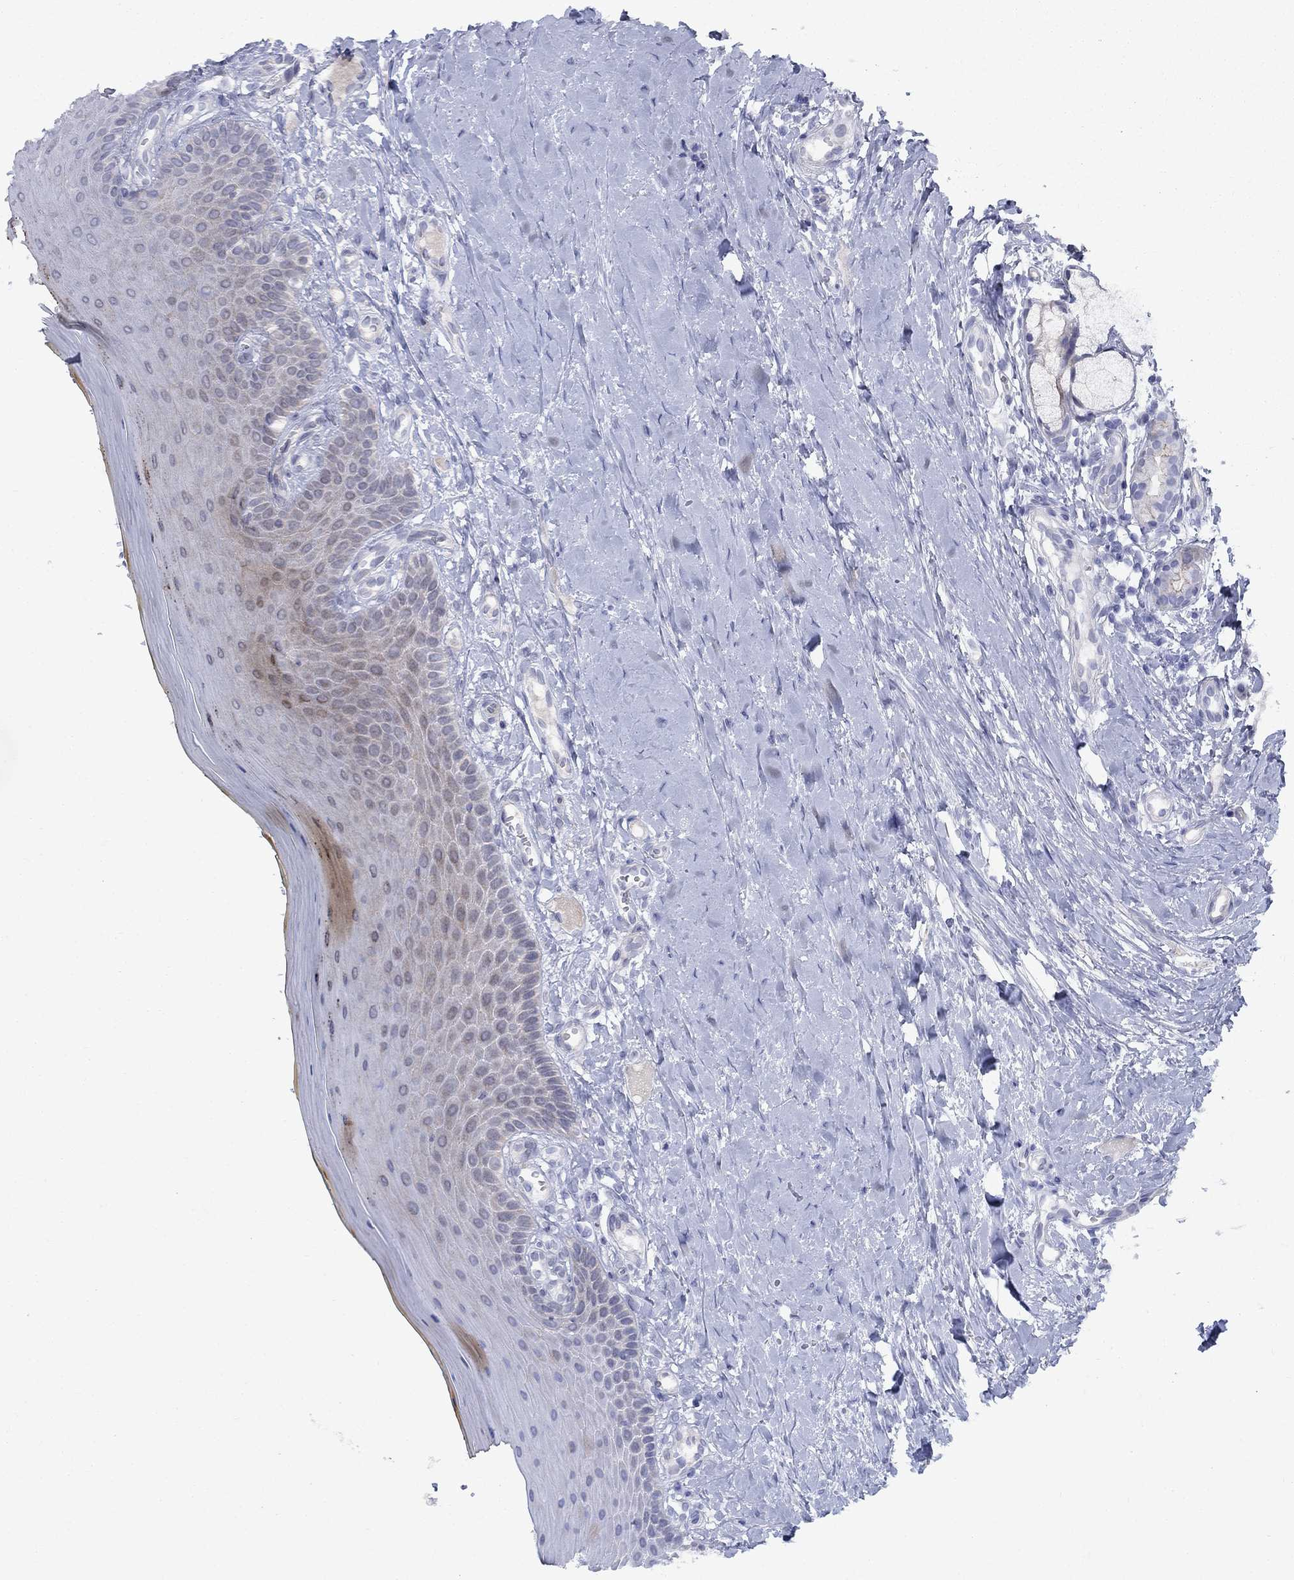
{"staining": {"intensity": "negative", "quantity": "none", "location": "none"}, "tissue": "oral mucosa", "cell_type": "Squamous epithelial cells", "image_type": "normal", "snomed": [{"axis": "morphology", "description": "Normal tissue, NOS"}, {"axis": "topography", "description": "Oral tissue"}], "caption": "Image shows no protein expression in squamous epithelial cells of normal oral mucosa.", "gene": "SLC1A1", "patient": {"sex": "female", "age": 43}}